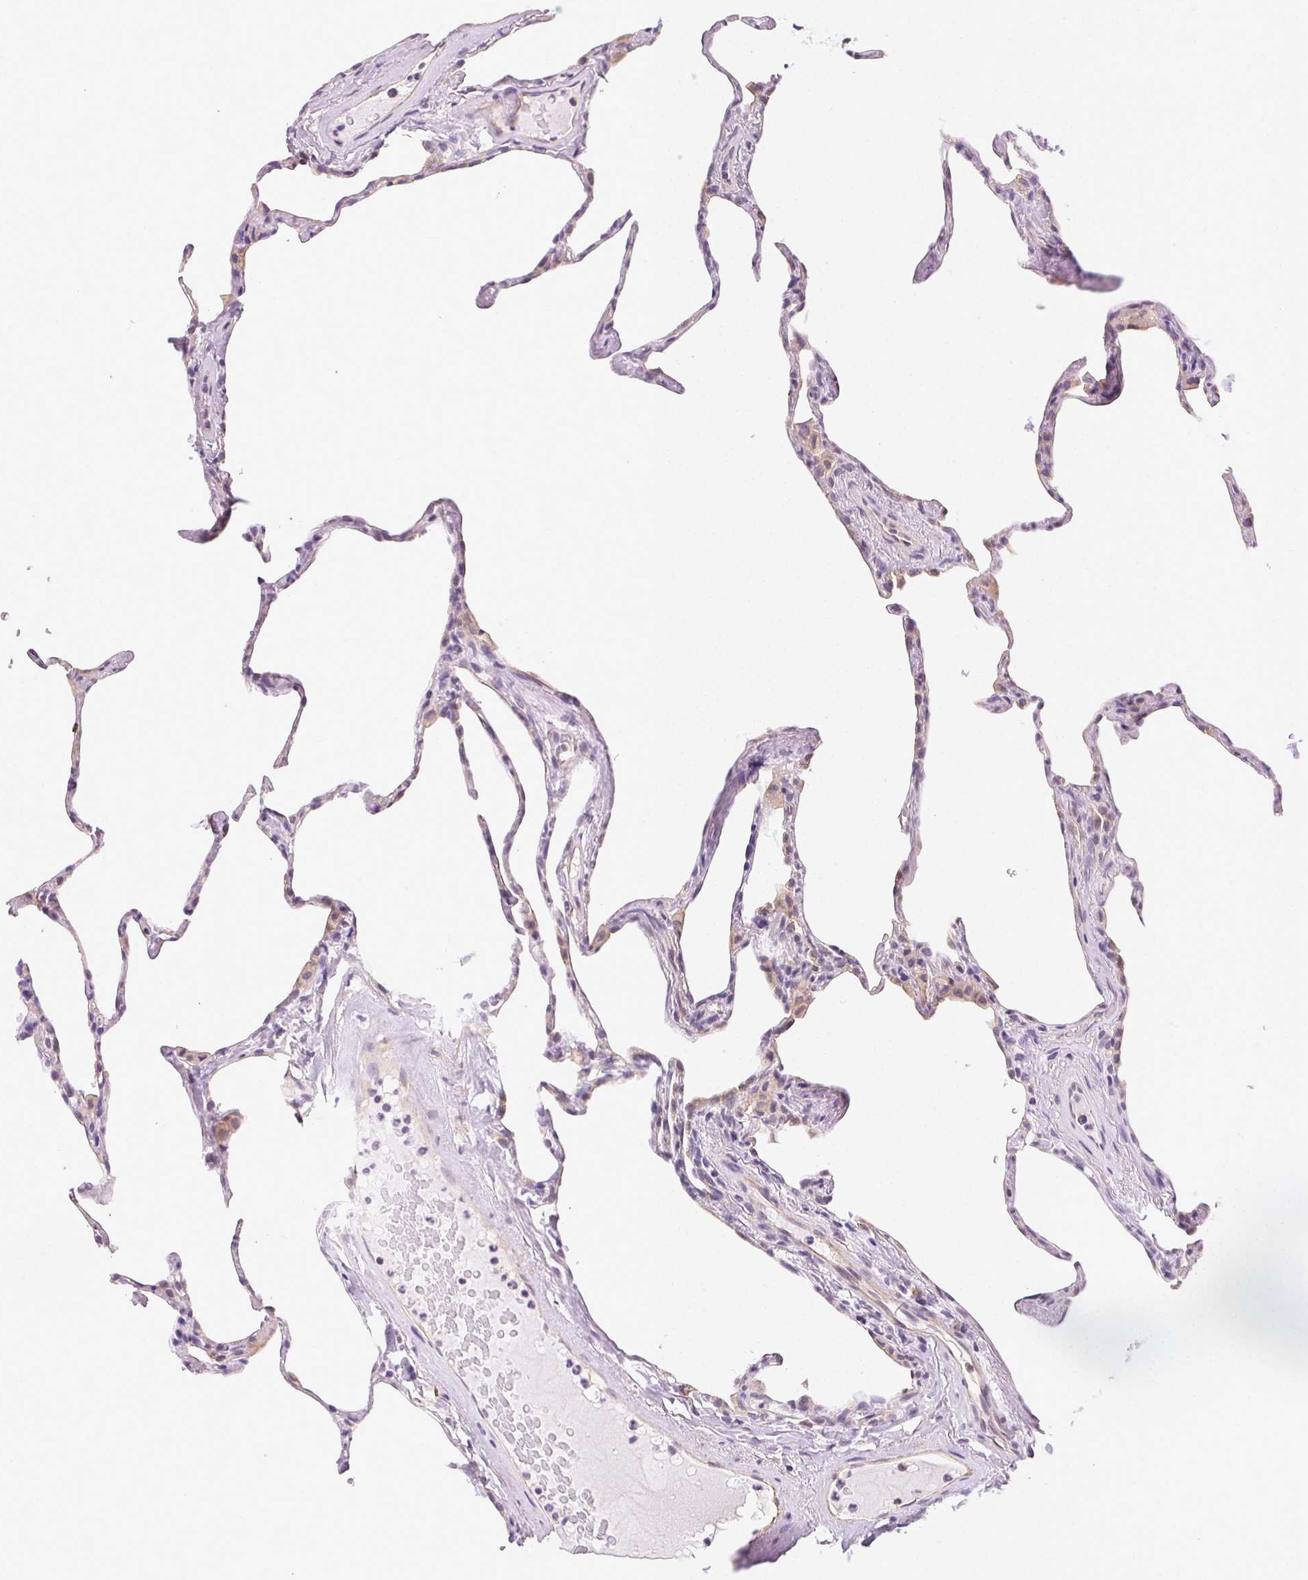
{"staining": {"intensity": "negative", "quantity": "none", "location": "none"}, "tissue": "lung", "cell_type": "Alveolar cells", "image_type": "normal", "snomed": [{"axis": "morphology", "description": "Normal tissue, NOS"}, {"axis": "topography", "description": "Lung"}], "caption": "The image displays no staining of alveolar cells in normal lung.", "gene": "CSN1S1", "patient": {"sex": "male", "age": 65}}